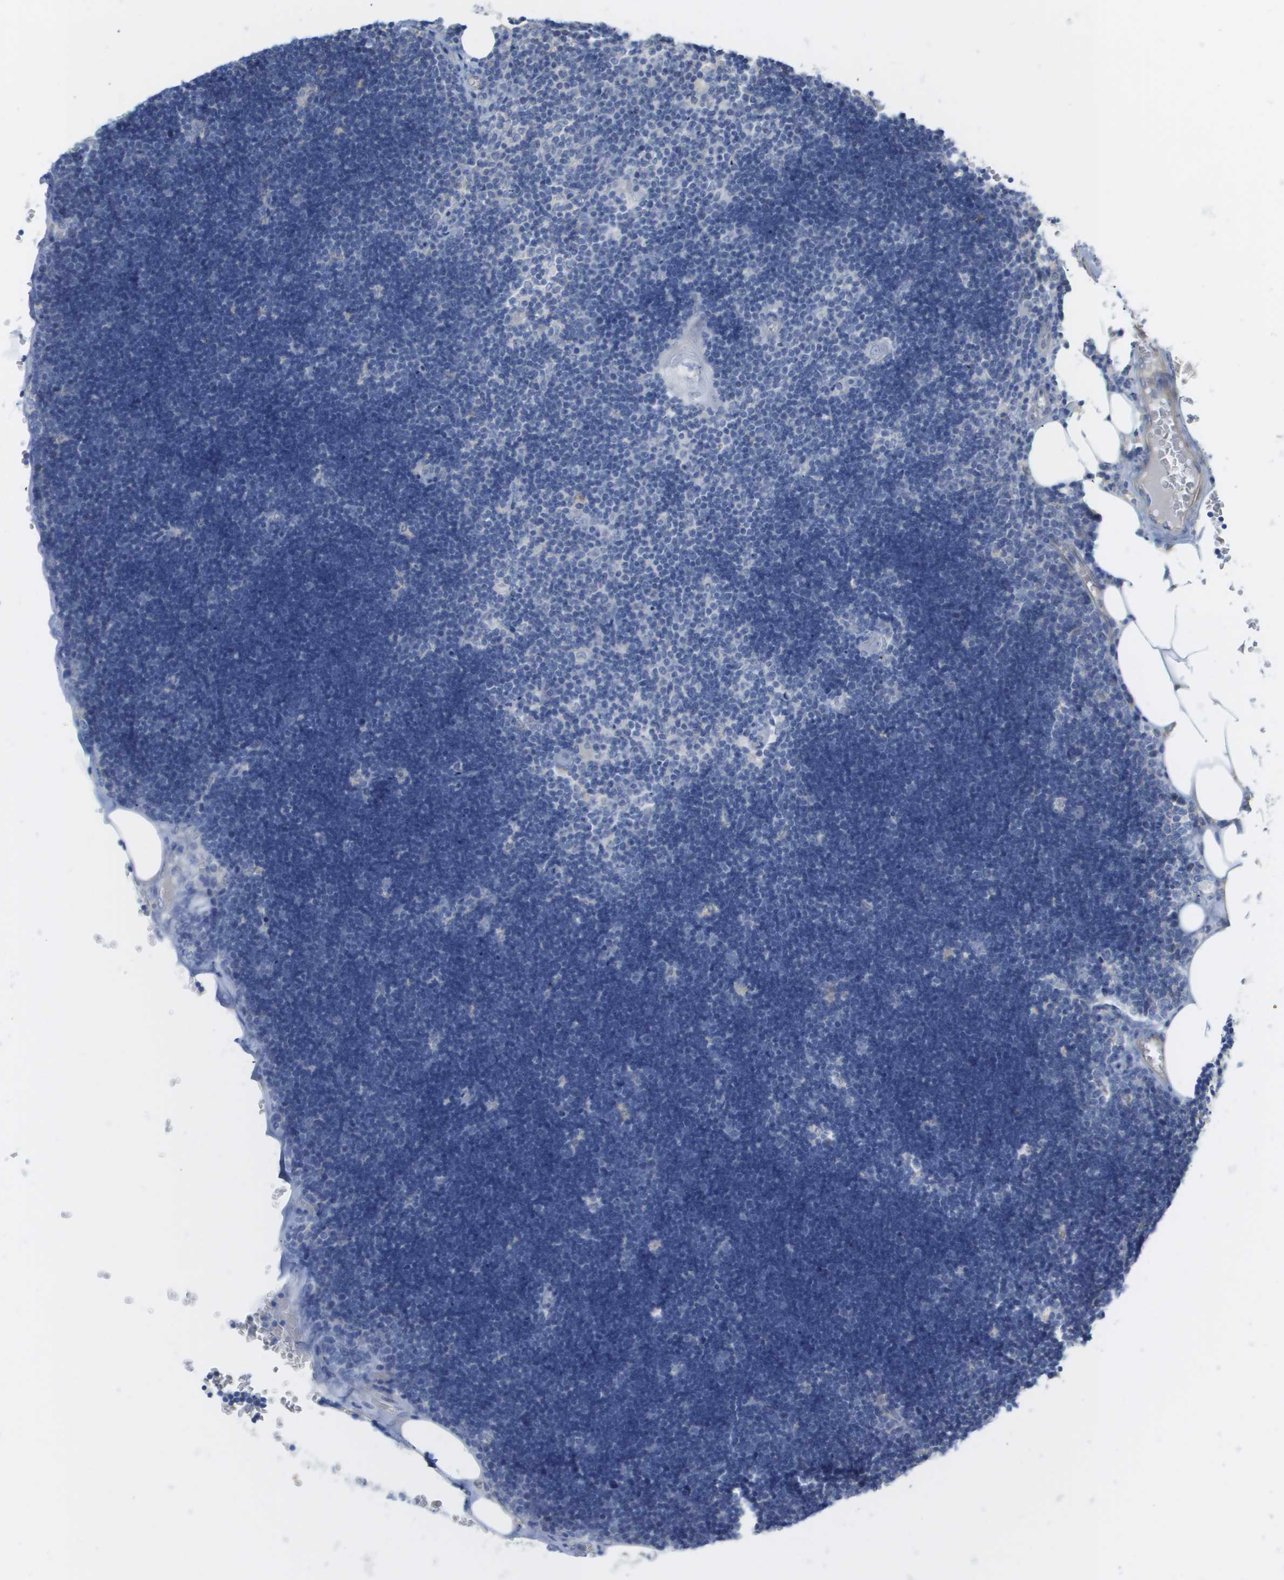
{"staining": {"intensity": "negative", "quantity": "none", "location": "none"}, "tissue": "lymph node", "cell_type": "Germinal center cells", "image_type": "normal", "snomed": [{"axis": "morphology", "description": "Normal tissue, NOS"}, {"axis": "topography", "description": "Lymph node"}], "caption": "Lymph node was stained to show a protein in brown. There is no significant staining in germinal center cells. The staining is performed using DAB brown chromogen with nuclei counter-stained in using hematoxylin.", "gene": "MYL3", "patient": {"sex": "male", "age": 33}}